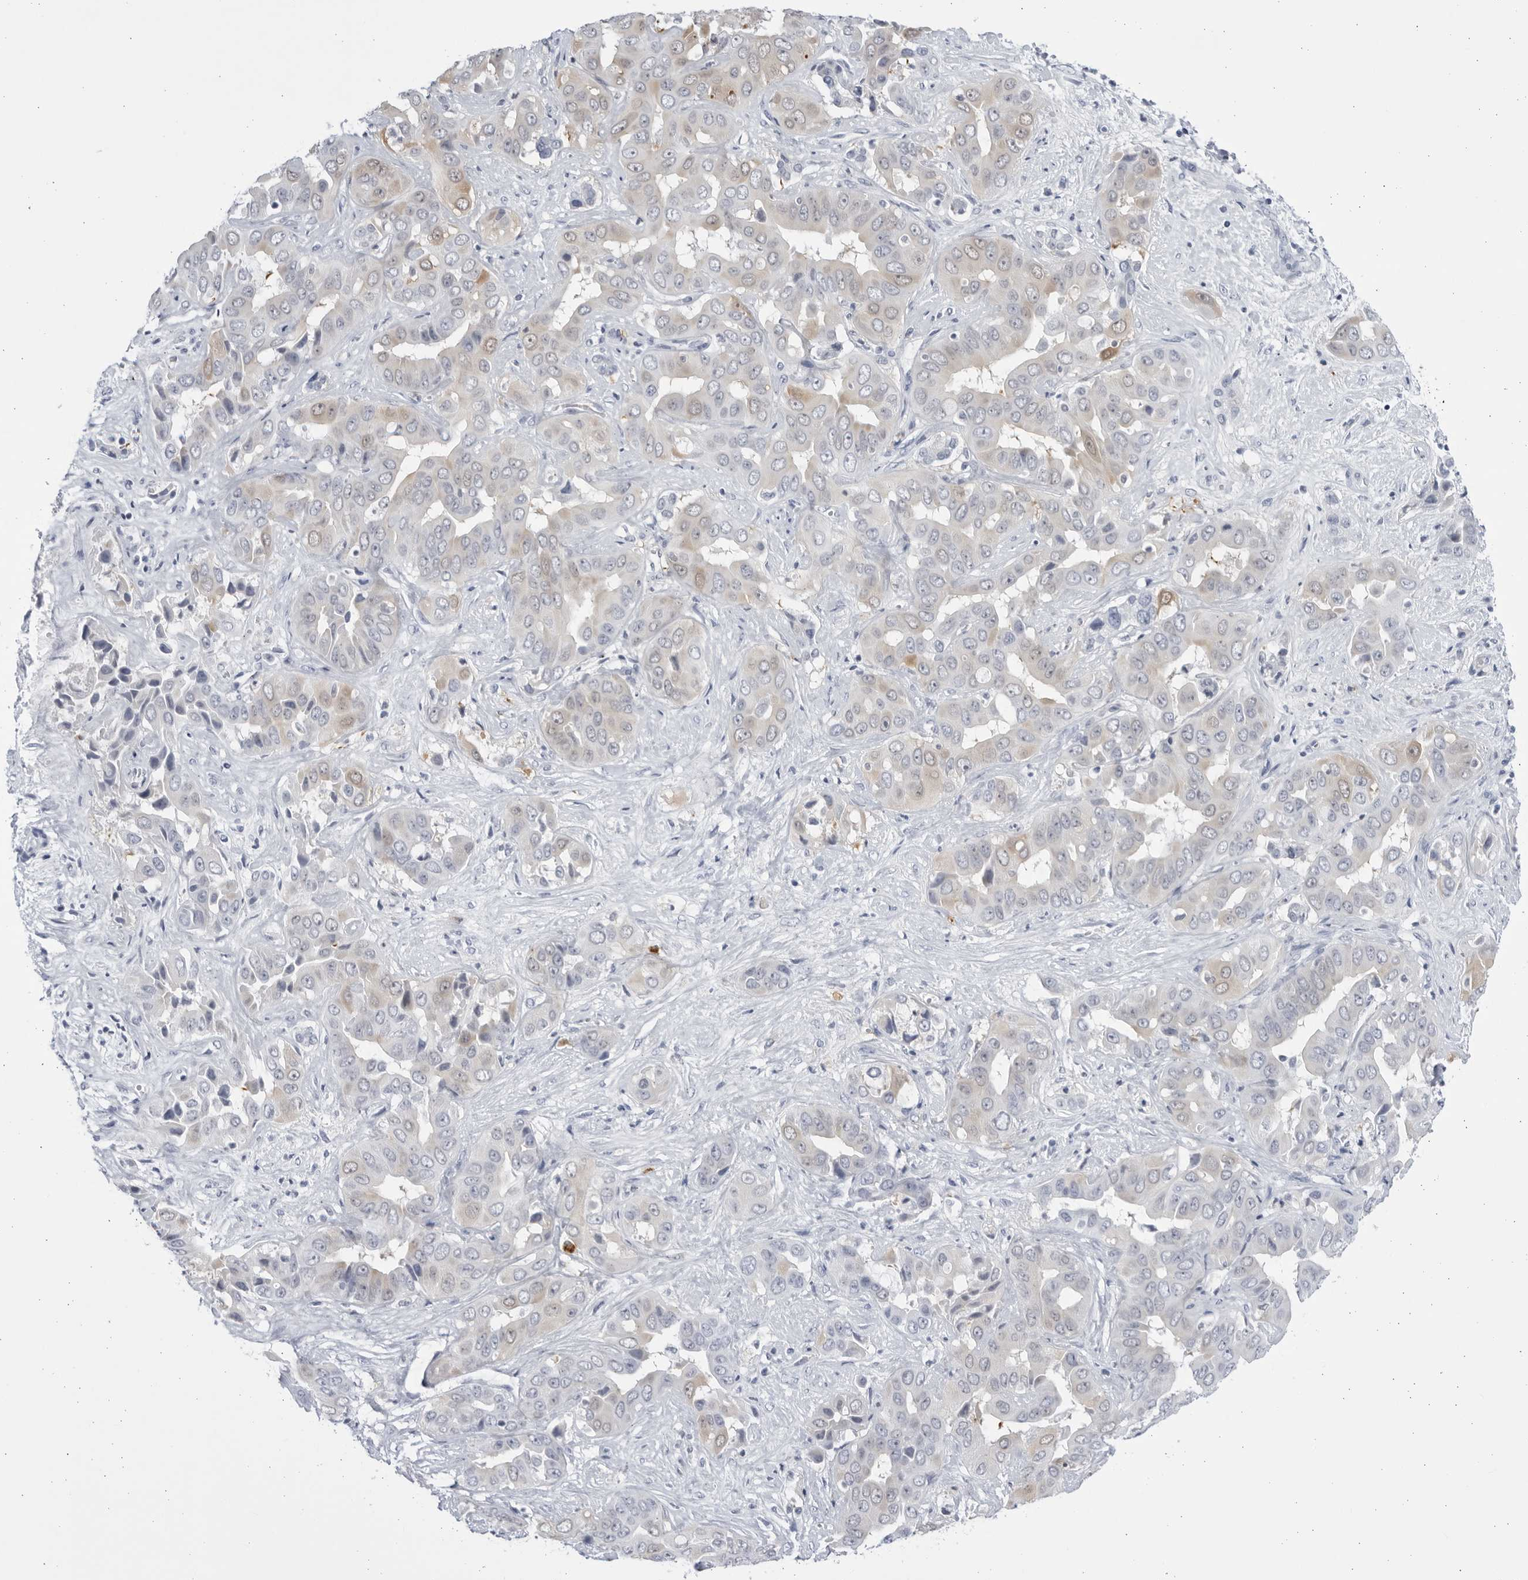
{"staining": {"intensity": "moderate", "quantity": "<25%", "location": "cytoplasmic/membranous"}, "tissue": "liver cancer", "cell_type": "Tumor cells", "image_type": "cancer", "snomed": [{"axis": "morphology", "description": "Cholangiocarcinoma"}, {"axis": "topography", "description": "Liver"}], "caption": "The image displays immunohistochemical staining of liver cholangiocarcinoma. There is moderate cytoplasmic/membranous positivity is present in approximately <25% of tumor cells.", "gene": "CCDC181", "patient": {"sex": "female", "age": 52}}